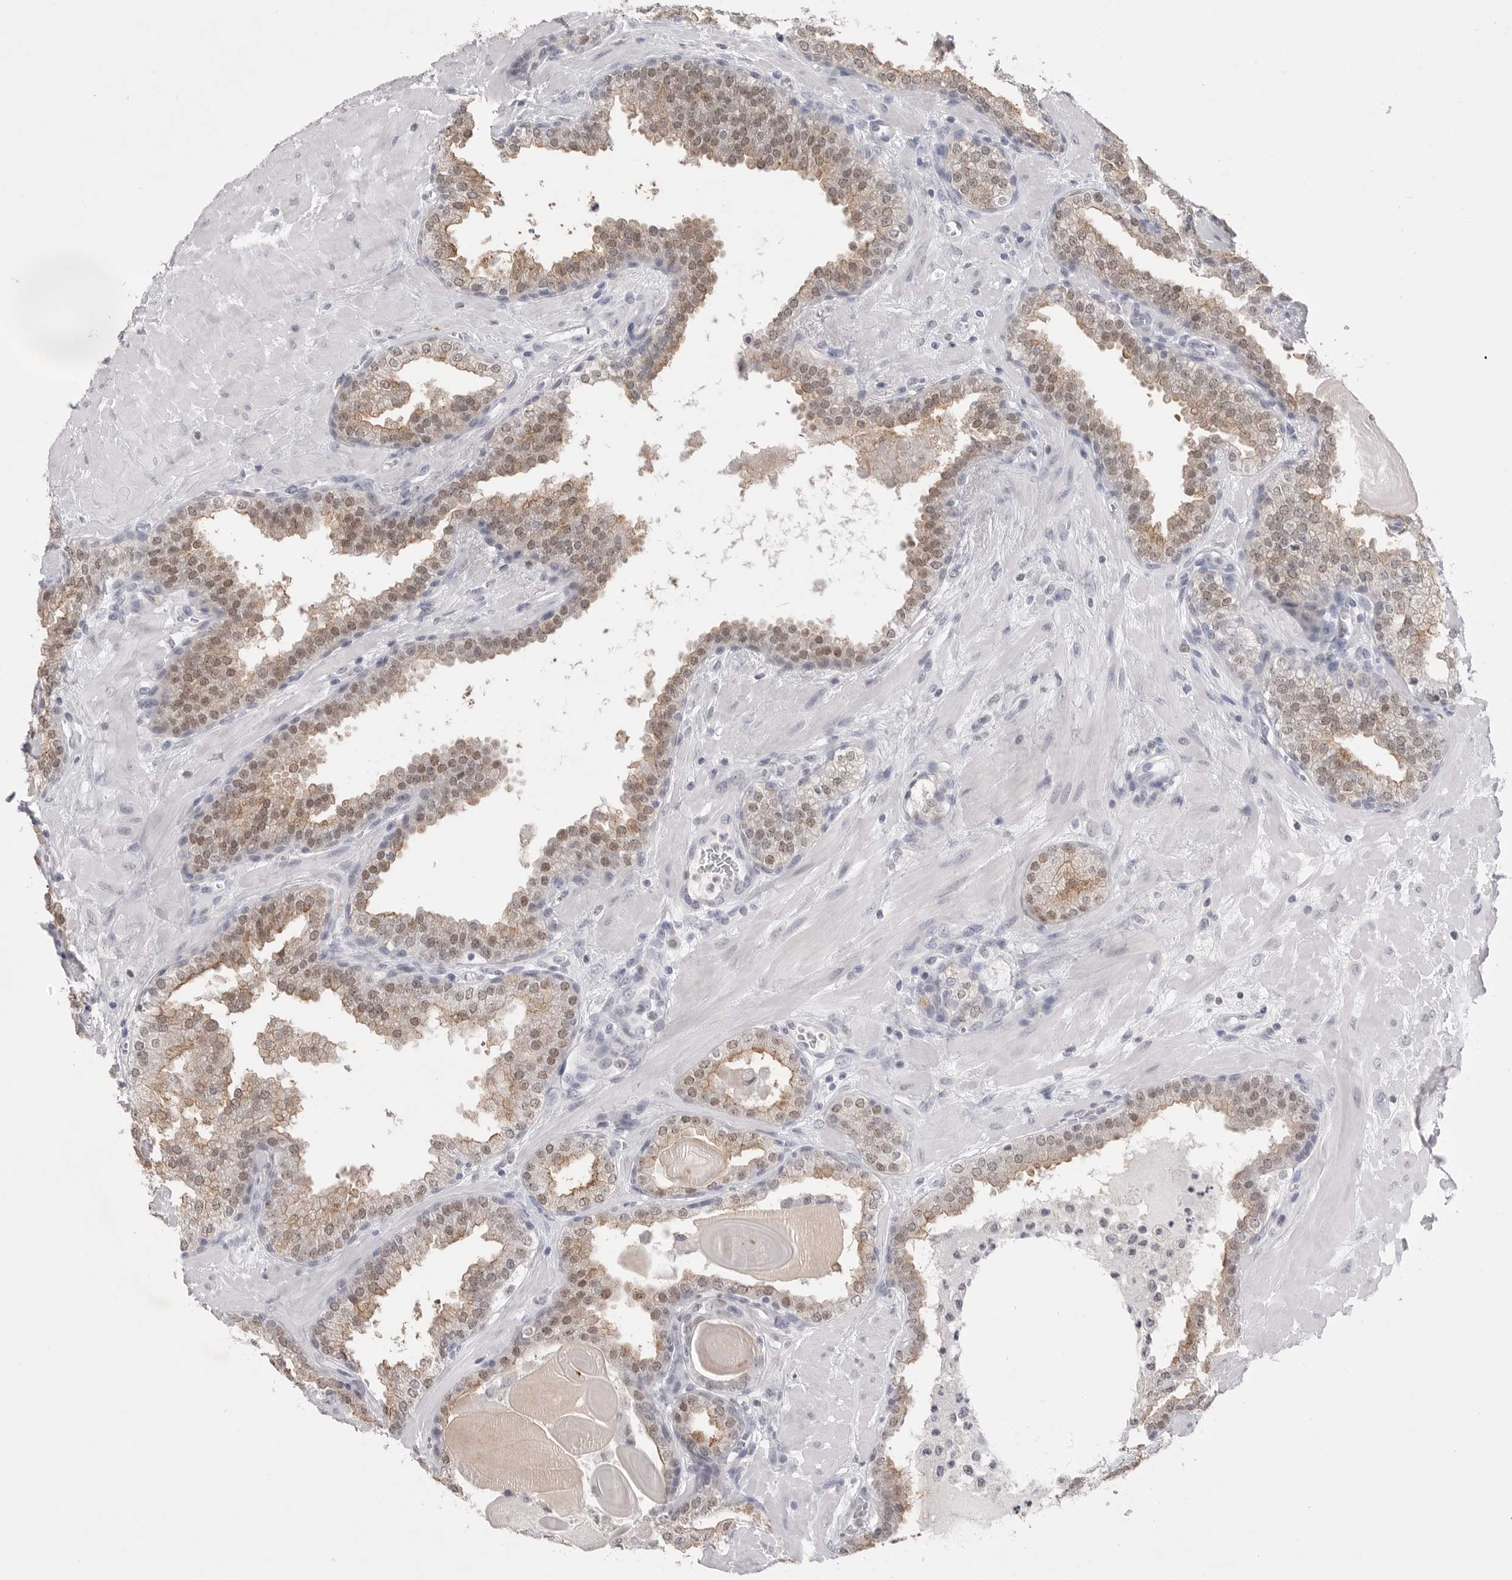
{"staining": {"intensity": "moderate", "quantity": "25%-75%", "location": "cytoplasmic/membranous,nuclear"}, "tissue": "prostate", "cell_type": "Glandular cells", "image_type": "normal", "snomed": [{"axis": "morphology", "description": "Normal tissue, NOS"}, {"axis": "topography", "description": "Prostate"}], "caption": "The immunohistochemical stain labels moderate cytoplasmic/membranous,nuclear expression in glandular cells of unremarkable prostate.", "gene": "ZBTB7B", "patient": {"sex": "male", "age": 51}}